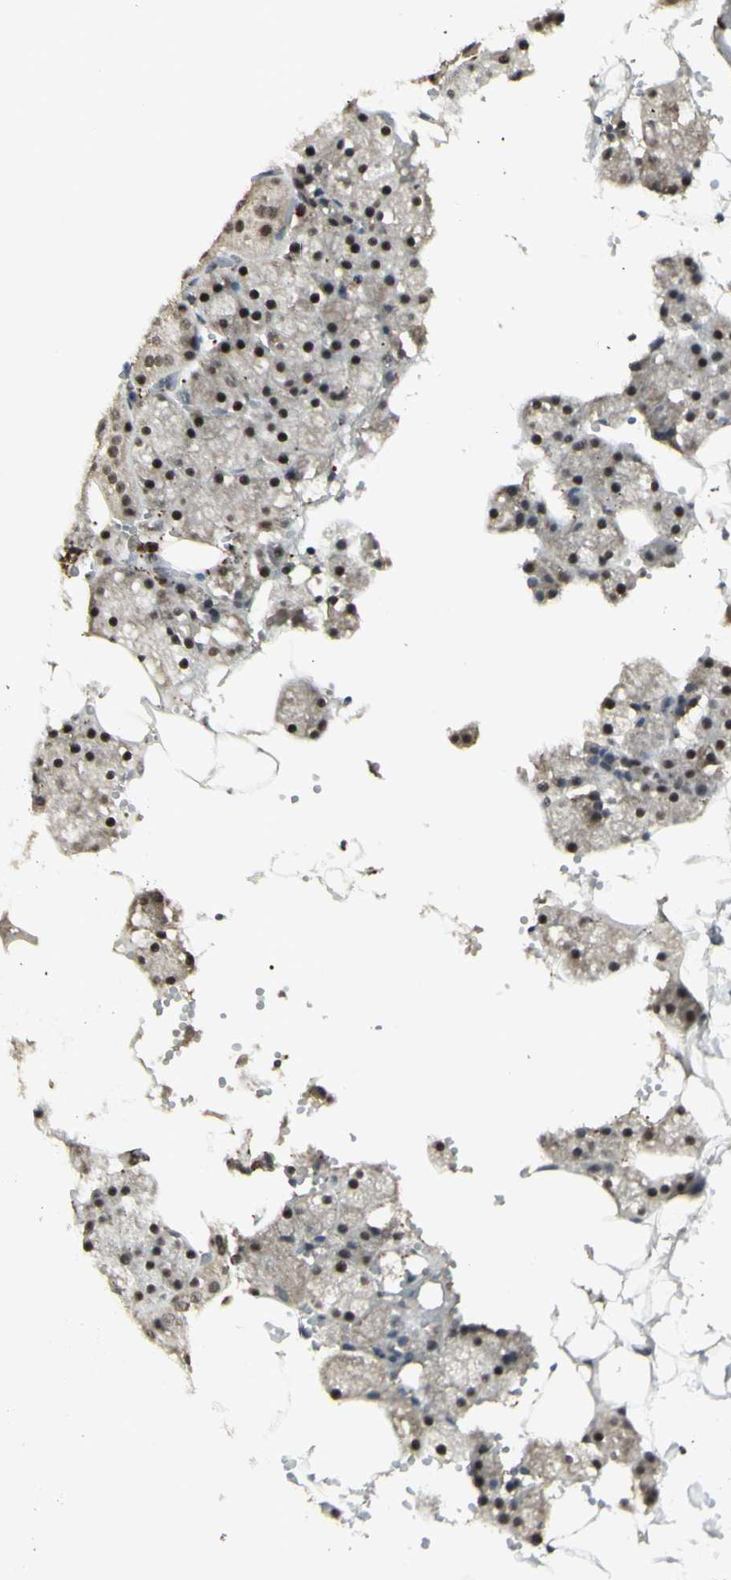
{"staining": {"intensity": "strong", "quantity": "25%-75%", "location": "nuclear"}, "tissue": "salivary gland", "cell_type": "Glandular cells", "image_type": "normal", "snomed": [{"axis": "morphology", "description": "Normal tissue, NOS"}, {"axis": "topography", "description": "Salivary gland"}], "caption": "Protein expression analysis of normal human salivary gland reveals strong nuclear expression in approximately 25%-75% of glandular cells. (Stains: DAB (3,3'-diaminobenzidine) in brown, nuclei in blue, Microscopy: brightfield microscopy at high magnification).", "gene": "CCNT1", "patient": {"sex": "male", "age": 62}}